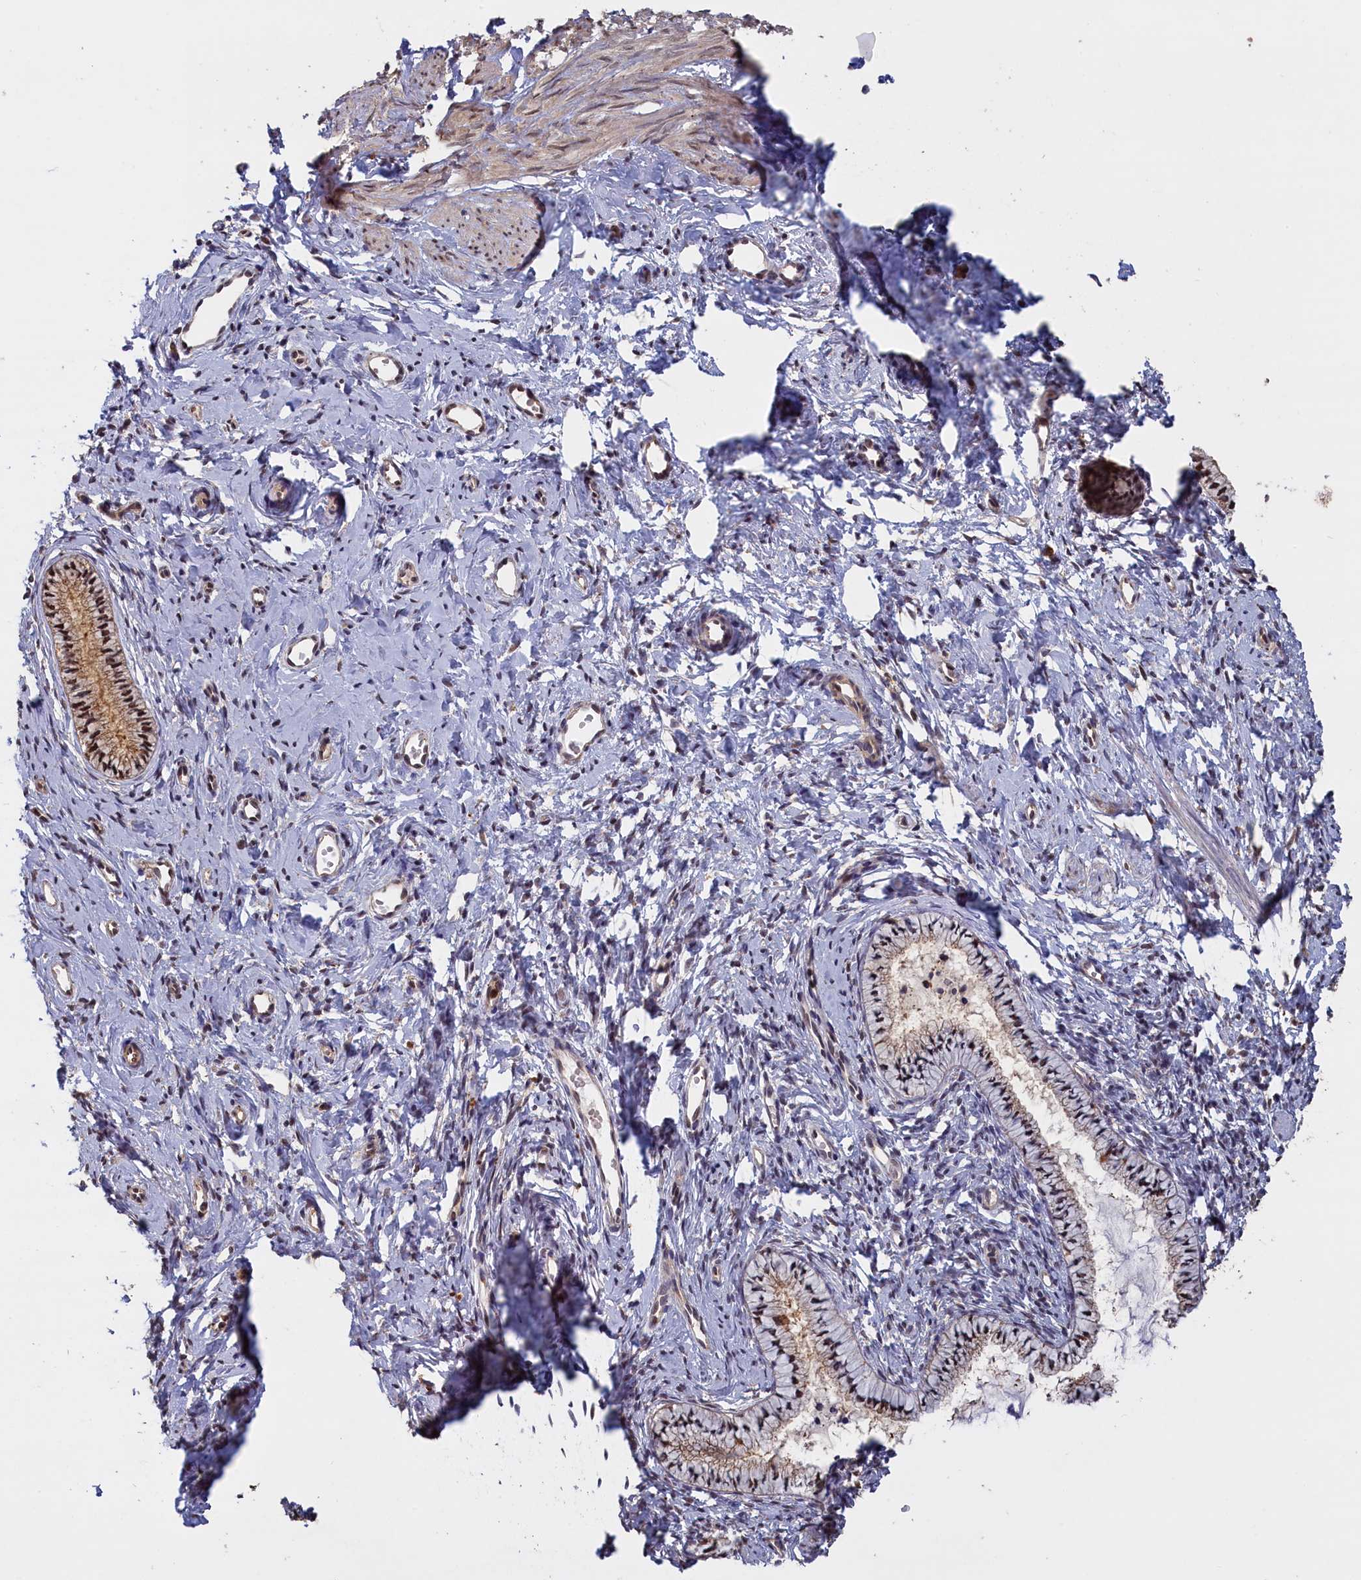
{"staining": {"intensity": "moderate", "quantity": ">75%", "location": "cytoplasmic/membranous,nuclear"}, "tissue": "cervix", "cell_type": "Glandular cells", "image_type": "normal", "snomed": [{"axis": "morphology", "description": "Normal tissue, NOS"}, {"axis": "topography", "description": "Cervix"}], "caption": "The histopathology image reveals a brown stain indicating the presence of a protein in the cytoplasmic/membranous,nuclear of glandular cells in cervix.", "gene": "UCHL3", "patient": {"sex": "female", "age": 57}}